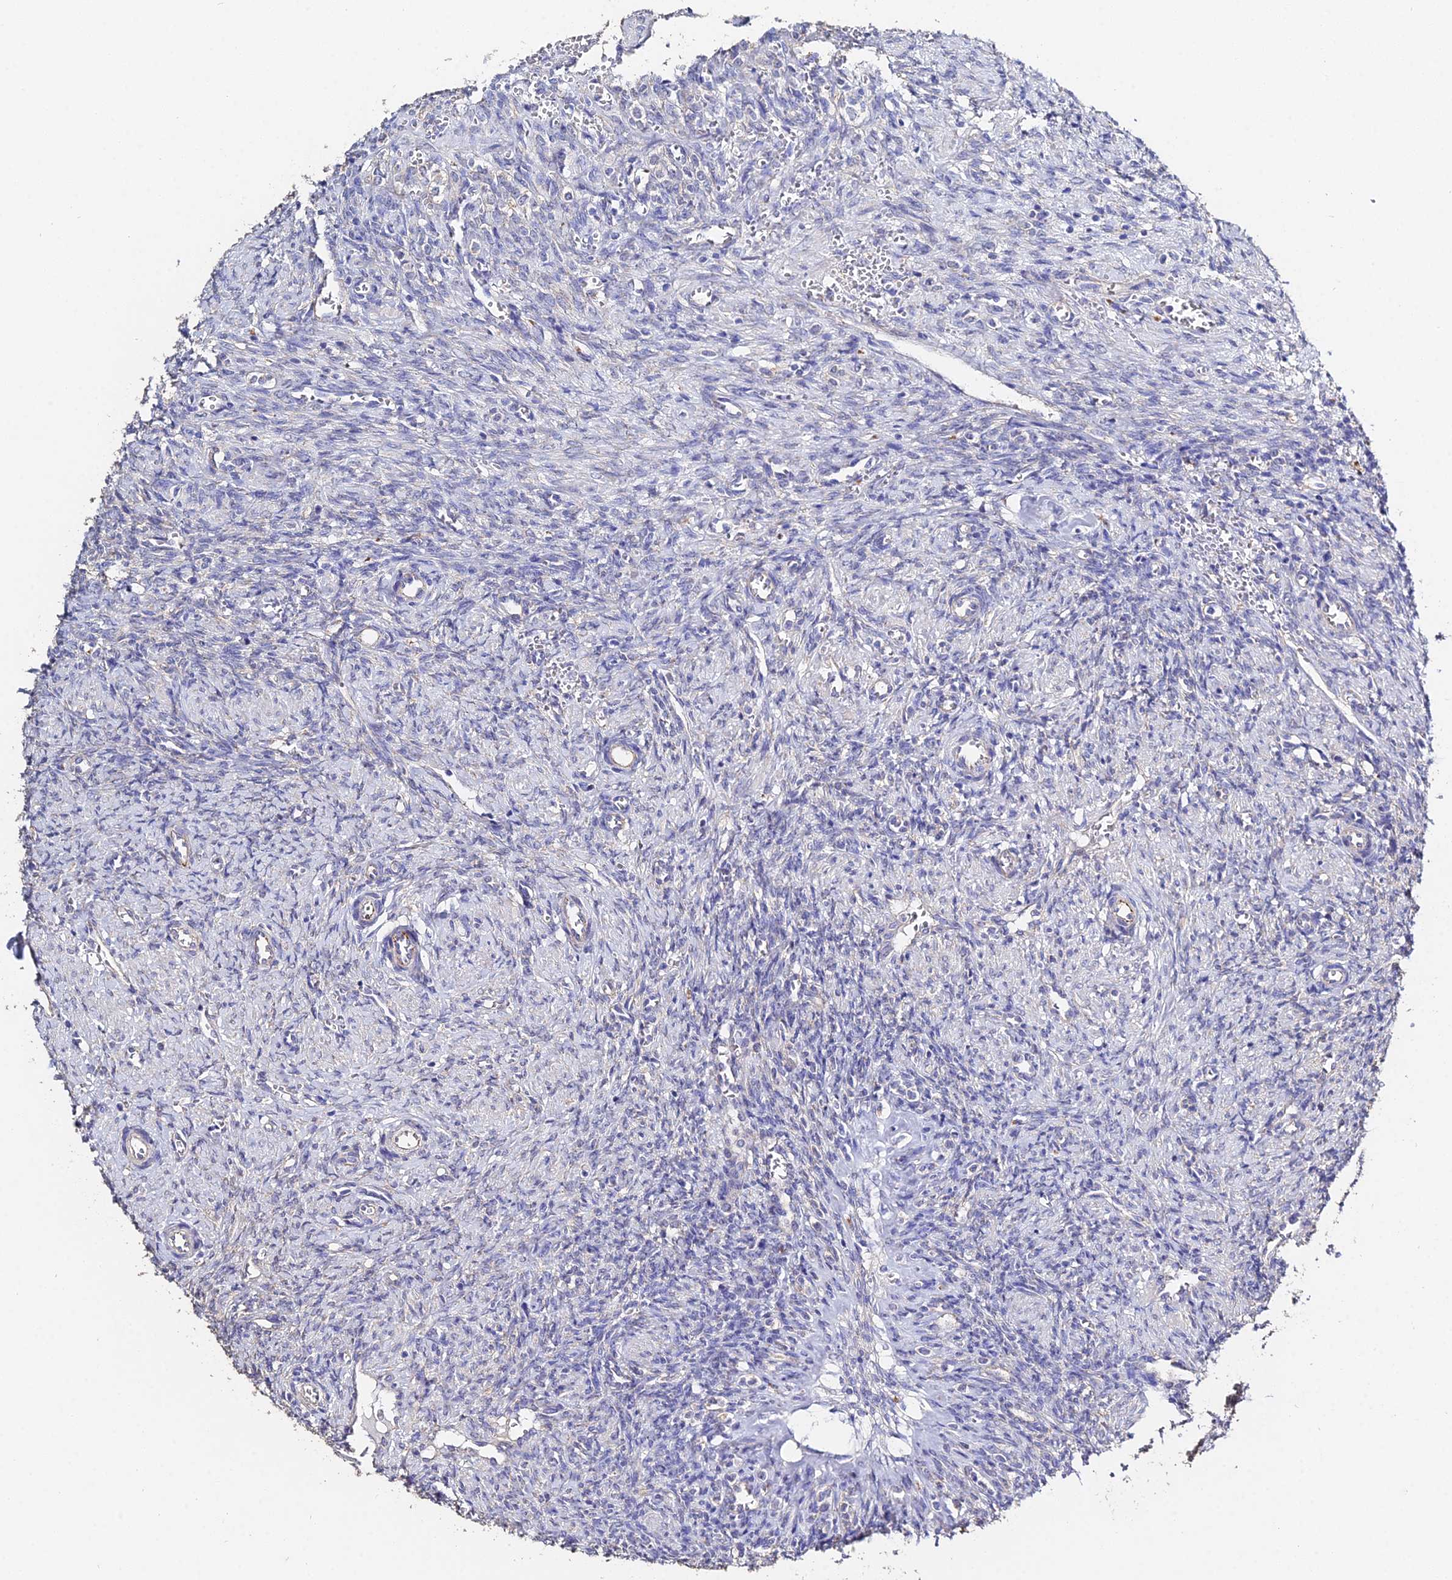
{"staining": {"intensity": "weak", "quantity": "25%-75%", "location": "cytoplasmic/membranous"}, "tissue": "ovary", "cell_type": "Follicle cells", "image_type": "normal", "snomed": [{"axis": "morphology", "description": "Normal tissue, NOS"}, {"axis": "topography", "description": "Ovary"}], "caption": "Immunohistochemistry (IHC) (DAB) staining of unremarkable human ovary shows weak cytoplasmic/membranous protein positivity in approximately 25%-75% of follicle cells. (IHC, brightfield microscopy, high magnification).", "gene": "ESM1", "patient": {"sex": "female", "age": 41}}